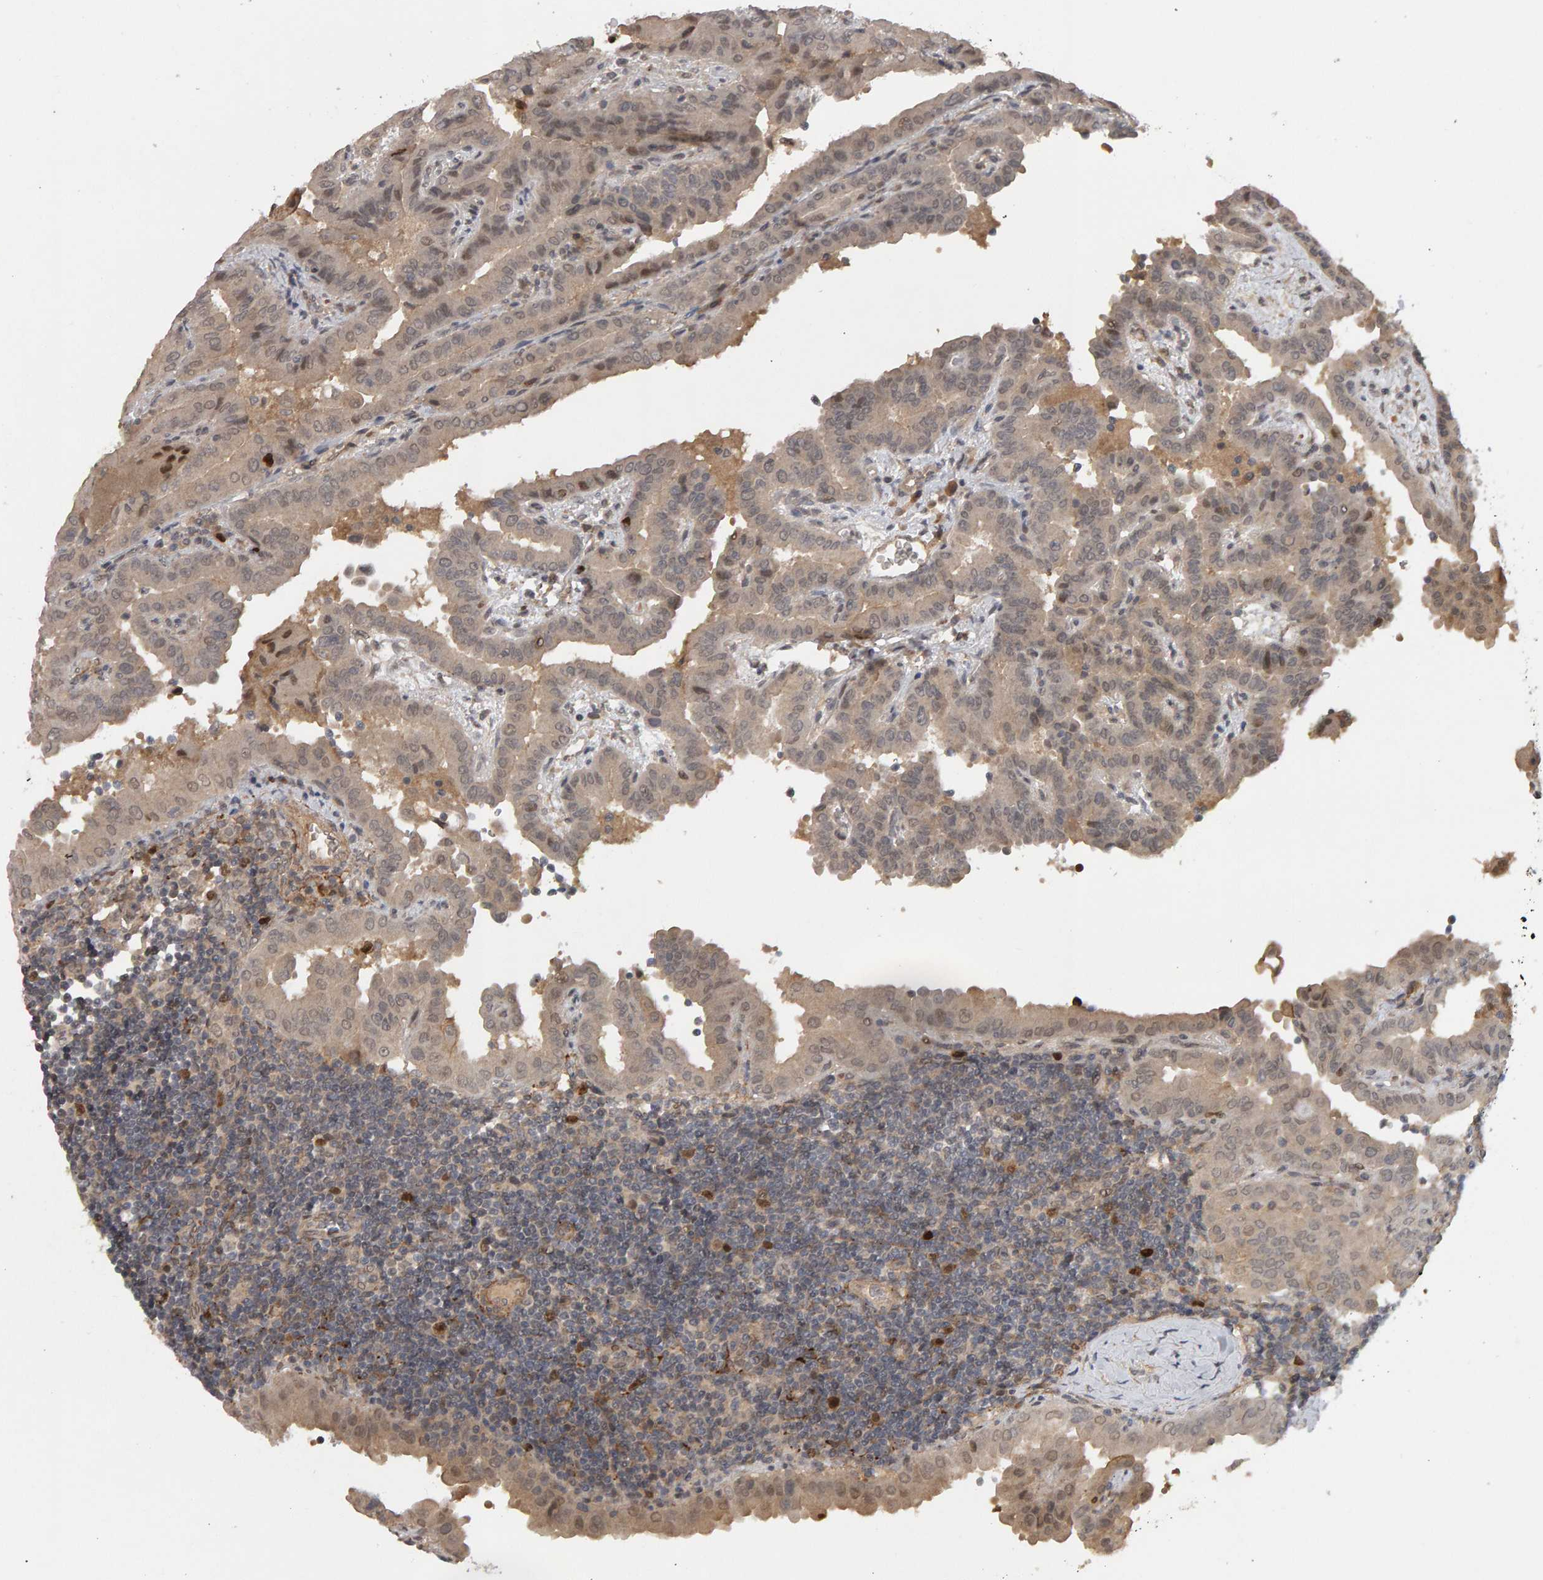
{"staining": {"intensity": "weak", "quantity": "<25%", "location": "cytoplasmic/membranous,nuclear"}, "tissue": "thyroid cancer", "cell_type": "Tumor cells", "image_type": "cancer", "snomed": [{"axis": "morphology", "description": "Papillary adenocarcinoma, NOS"}, {"axis": "topography", "description": "Thyroid gland"}], "caption": "Thyroid cancer was stained to show a protein in brown. There is no significant expression in tumor cells.", "gene": "CDCA5", "patient": {"sex": "male", "age": 33}}